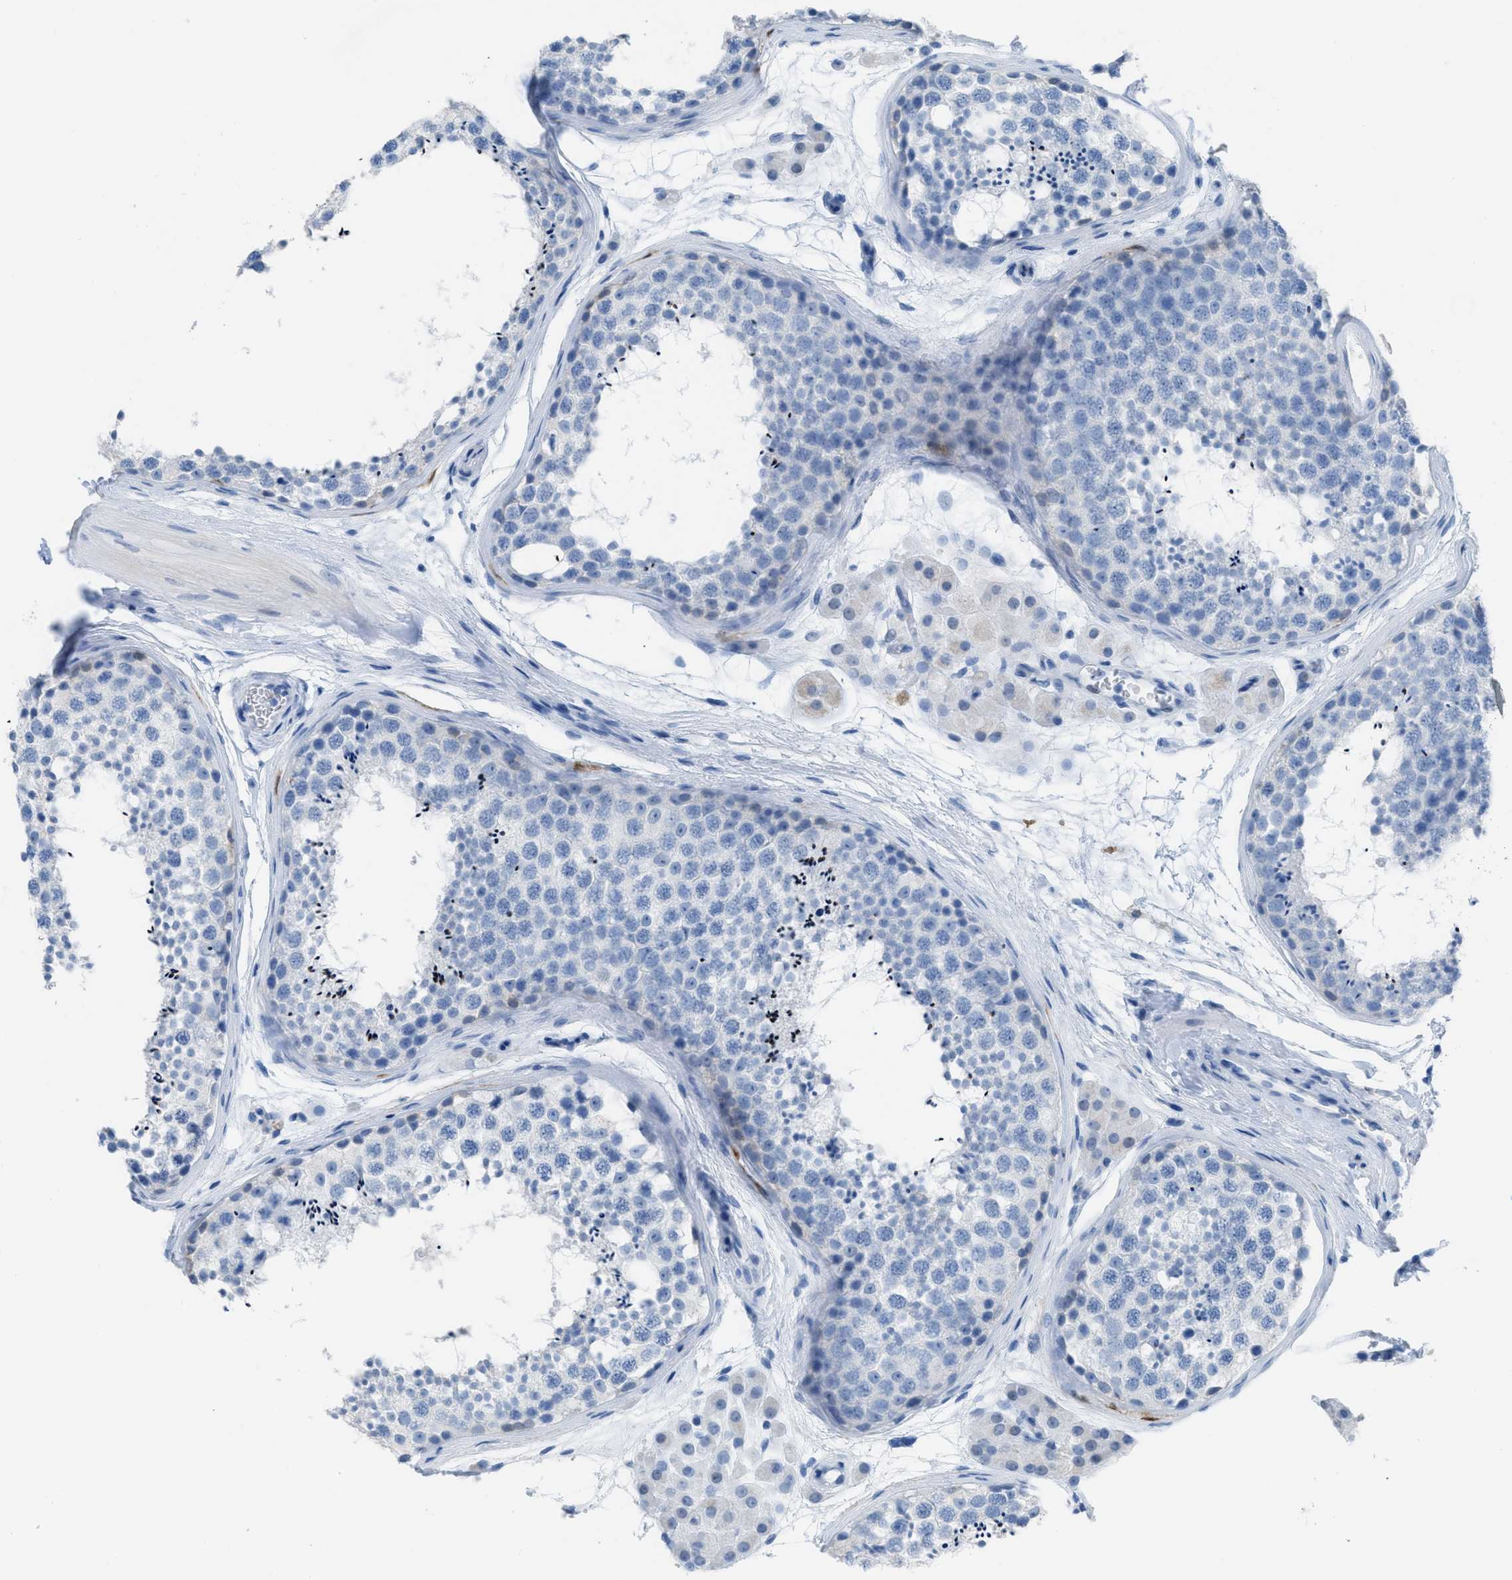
{"staining": {"intensity": "negative", "quantity": "none", "location": "none"}, "tissue": "testis", "cell_type": "Cells in seminiferous ducts", "image_type": "normal", "snomed": [{"axis": "morphology", "description": "Normal tissue, NOS"}, {"axis": "topography", "description": "Testis"}], "caption": "Immunohistochemical staining of normal human testis demonstrates no significant positivity in cells in seminiferous ducts. (DAB (3,3'-diaminobenzidine) immunohistochemistry visualized using brightfield microscopy, high magnification).", "gene": "CDKN2A", "patient": {"sex": "male", "age": 56}}